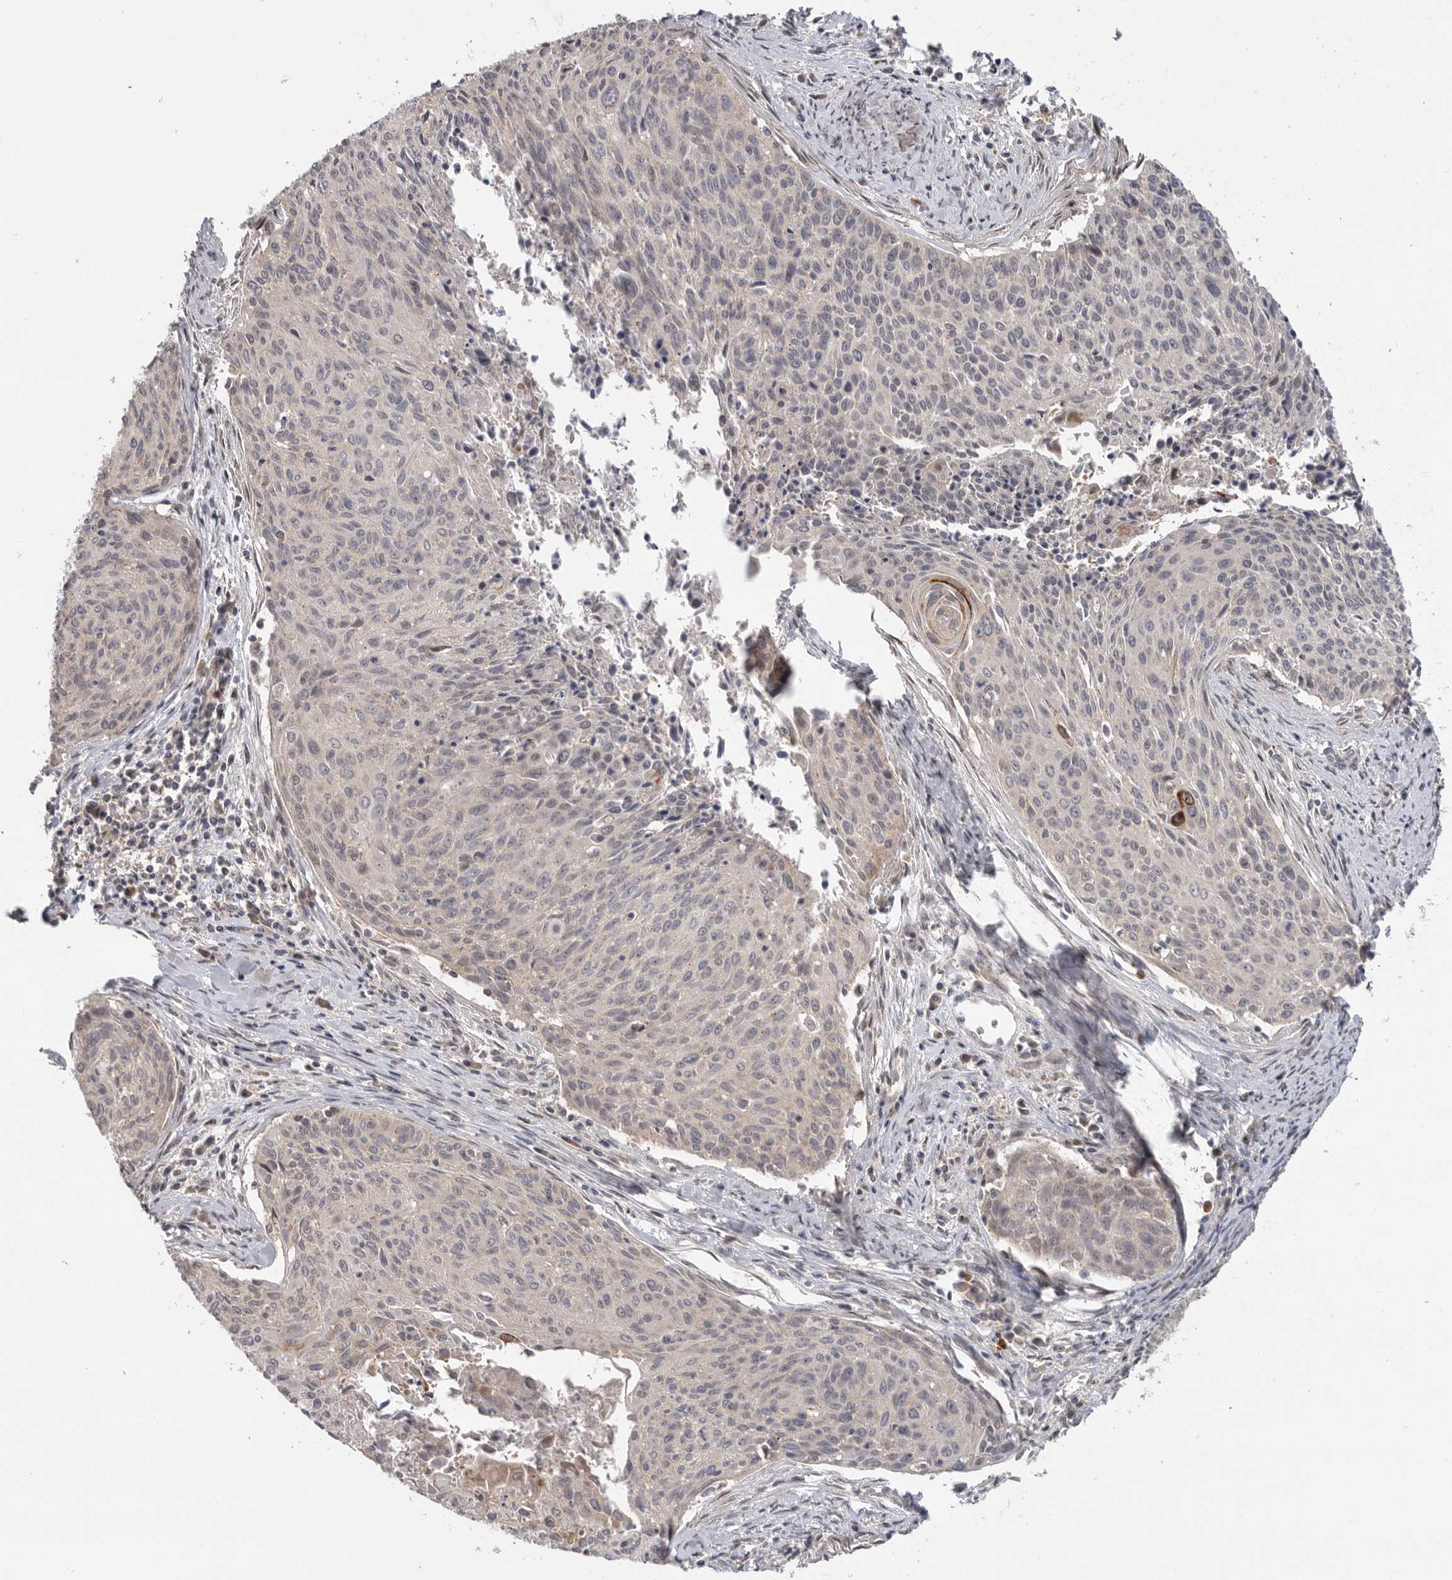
{"staining": {"intensity": "negative", "quantity": "none", "location": "none"}, "tissue": "cervical cancer", "cell_type": "Tumor cells", "image_type": "cancer", "snomed": [{"axis": "morphology", "description": "Squamous cell carcinoma, NOS"}, {"axis": "topography", "description": "Cervix"}], "caption": "Immunohistochemistry micrograph of neoplastic tissue: human cervical squamous cell carcinoma stained with DAB reveals no significant protein expression in tumor cells.", "gene": "KLK5", "patient": {"sex": "female", "age": 55}}